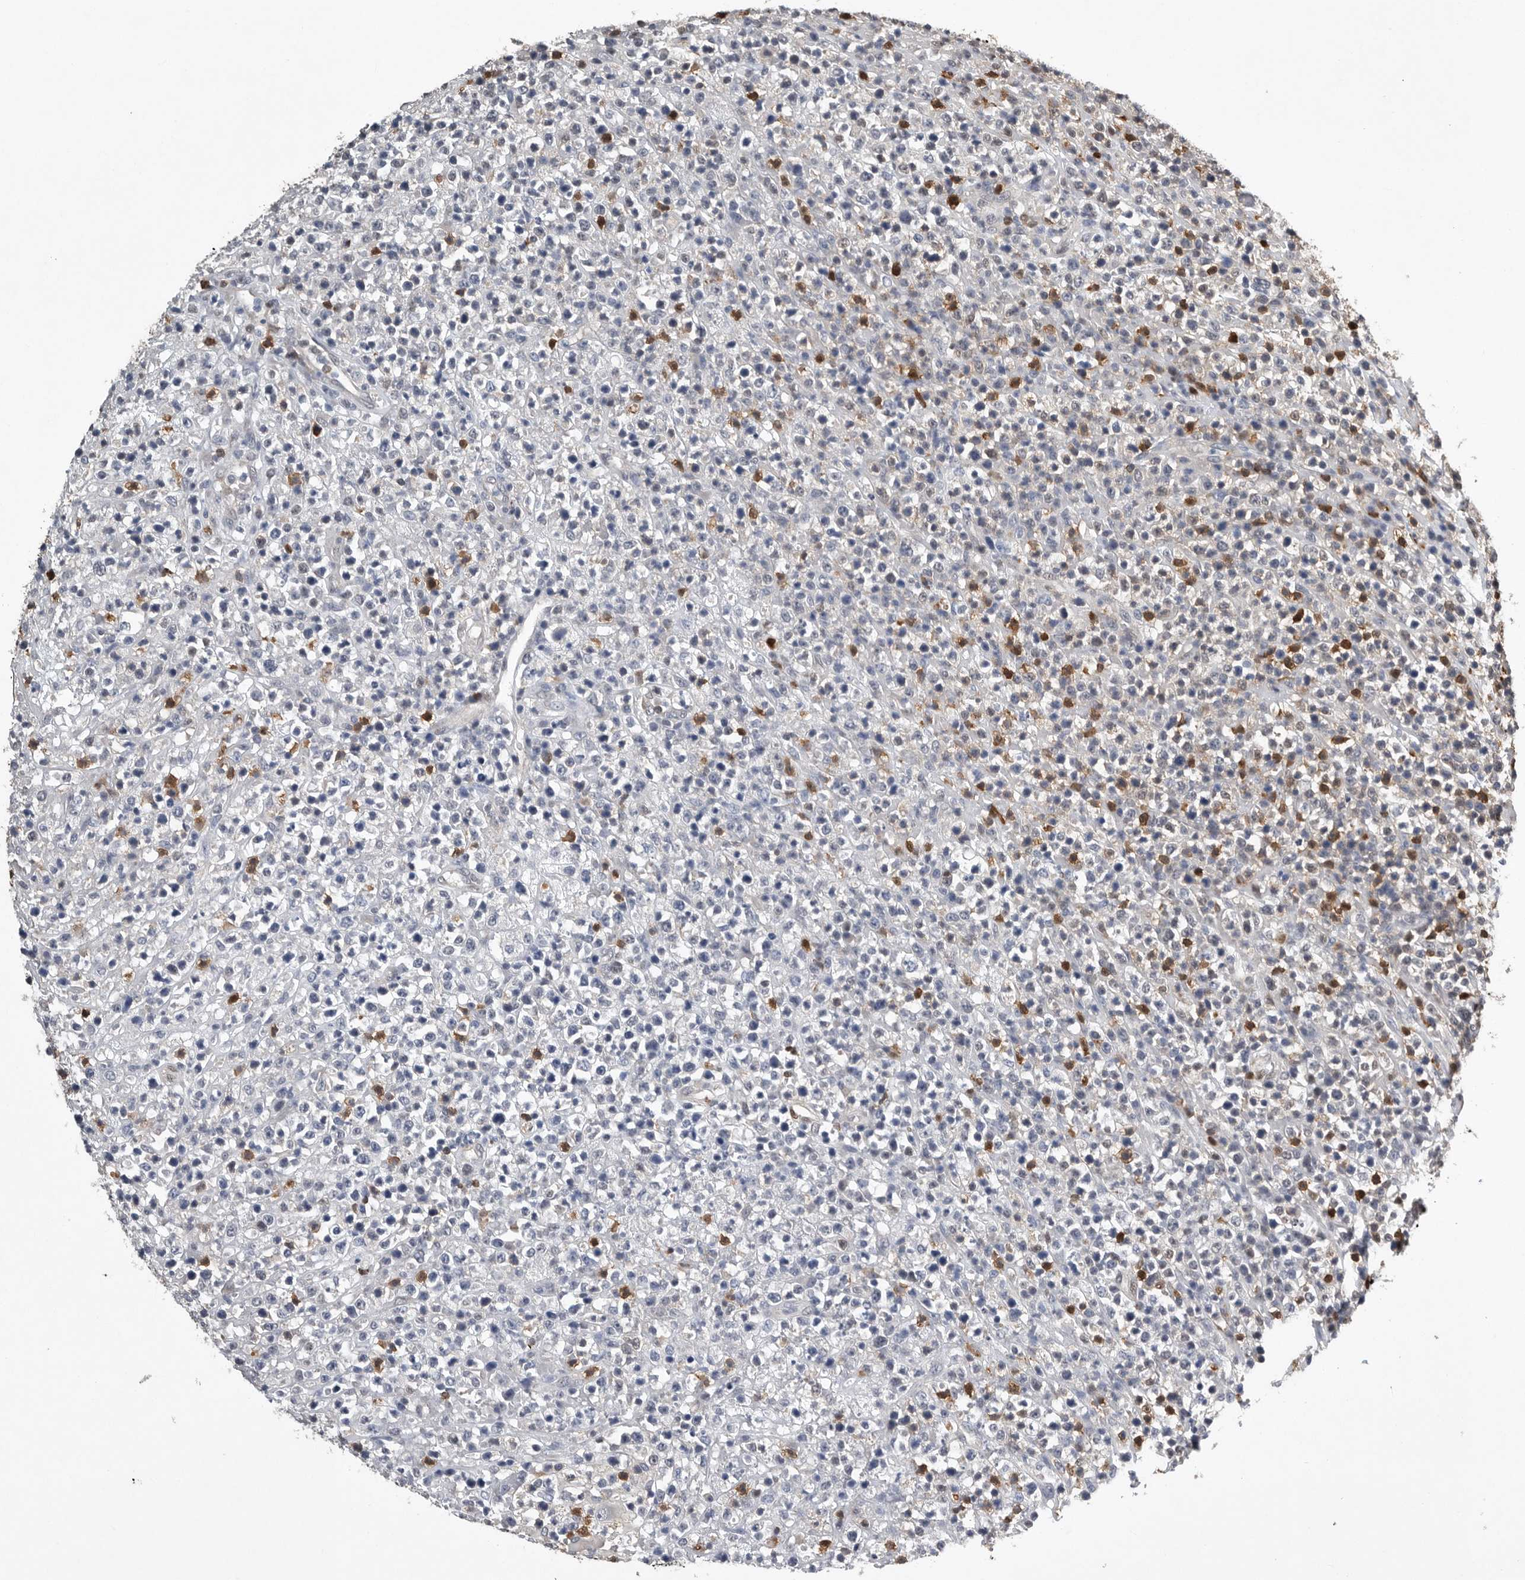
{"staining": {"intensity": "negative", "quantity": "none", "location": "none"}, "tissue": "lymphoma", "cell_type": "Tumor cells", "image_type": "cancer", "snomed": [{"axis": "morphology", "description": "Malignant lymphoma, non-Hodgkin's type, High grade"}, {"axis": "topography", "description": "Colon"}], "caption": "IHC image of high-grade malignant lymphoma, non-Hodgkin's type stained for a protein (brown), which reveals no positivity in tumor cells. The staining is performed using DAB (3,3'-diaminobenzidine) brown chromogen with nuclei counter-stained in using hematoxylin.", "gene": "PDCD4", "patient": {"sex": "female", "age": 53}}